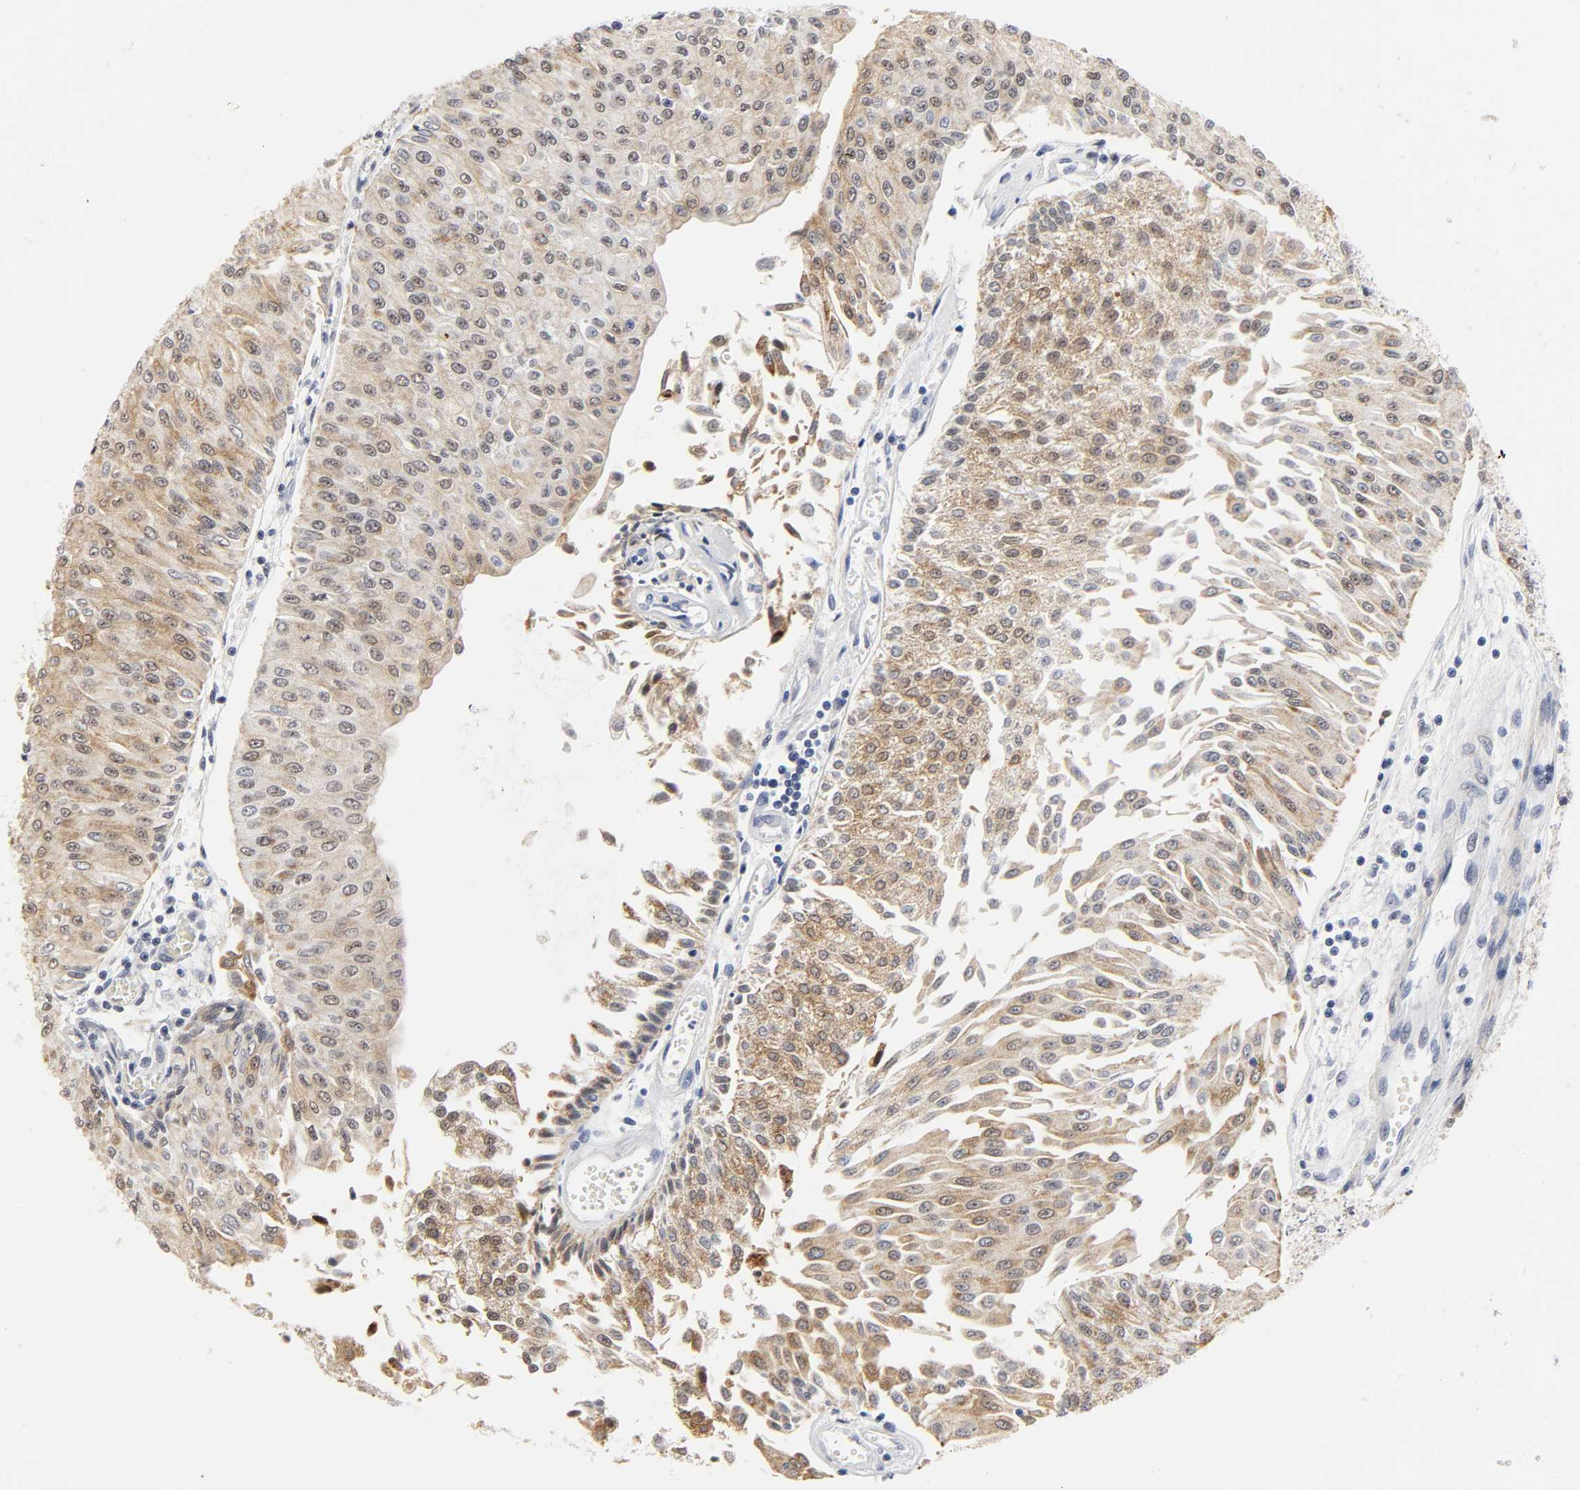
{"staining": {"intensity": "moderate", "quantity": ">75%", "location": "cytoplasmic/membranous"}, "tissue": "urothelial cancer", "cell_type": "Tumor cells", "image_type": "cancer", "snomed": [{"axis": "morphology", "description": "Urothelial carcinoma, Low grade"}, {"axis": "topography", "description": "Urinary bladder"}], "caption": "There is medium levels of moderate cytoplasmic/membranous expression in tumor cells of low-grade urothelial carcinoma, as demonstrated by immunohistochemical staining (brown color).", "gene": "GRHL2", "patient": {"sex": "male", "age": 86}}